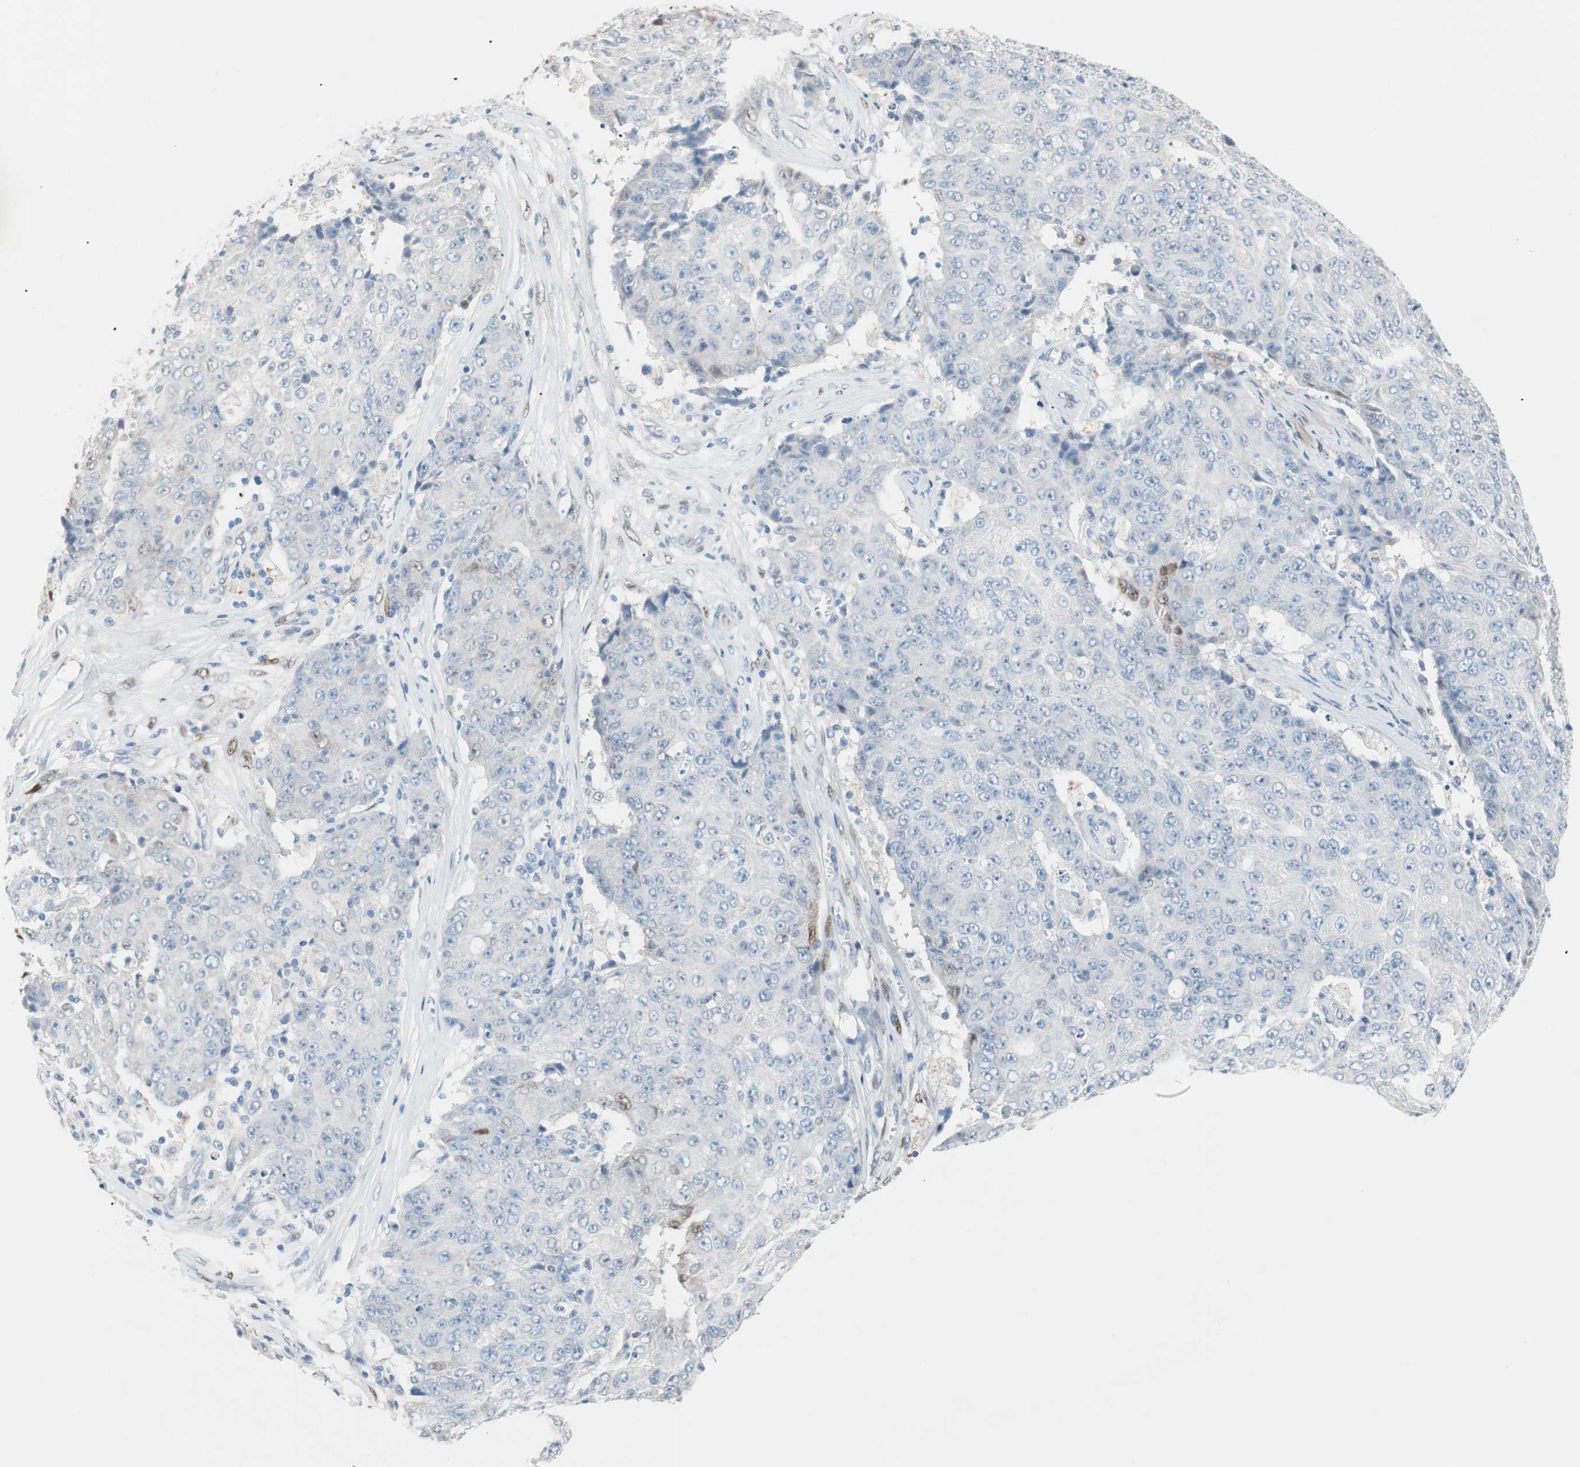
{"staining": {"intensity": "strong", "quantity": "<25%", "location": "nuclear"}, "tissue": "ovarian cancer", "cell_type": "Tumor cells", "image_type": "cancer", "snomed": [{"axis": "morphology", "description": "Carcinoma, endometroid"}, {"axis": "topography", "description": "Ovary"}], "caption": "A brown stain labels strong nuclear expression of a protein in ovarian cancer (endometroid carcinoma) tumor cells. (IHC, brightfield microscopy, high magnification).", "gene": "FOSL1", "patient": {"sex": "female", "age": 42}}